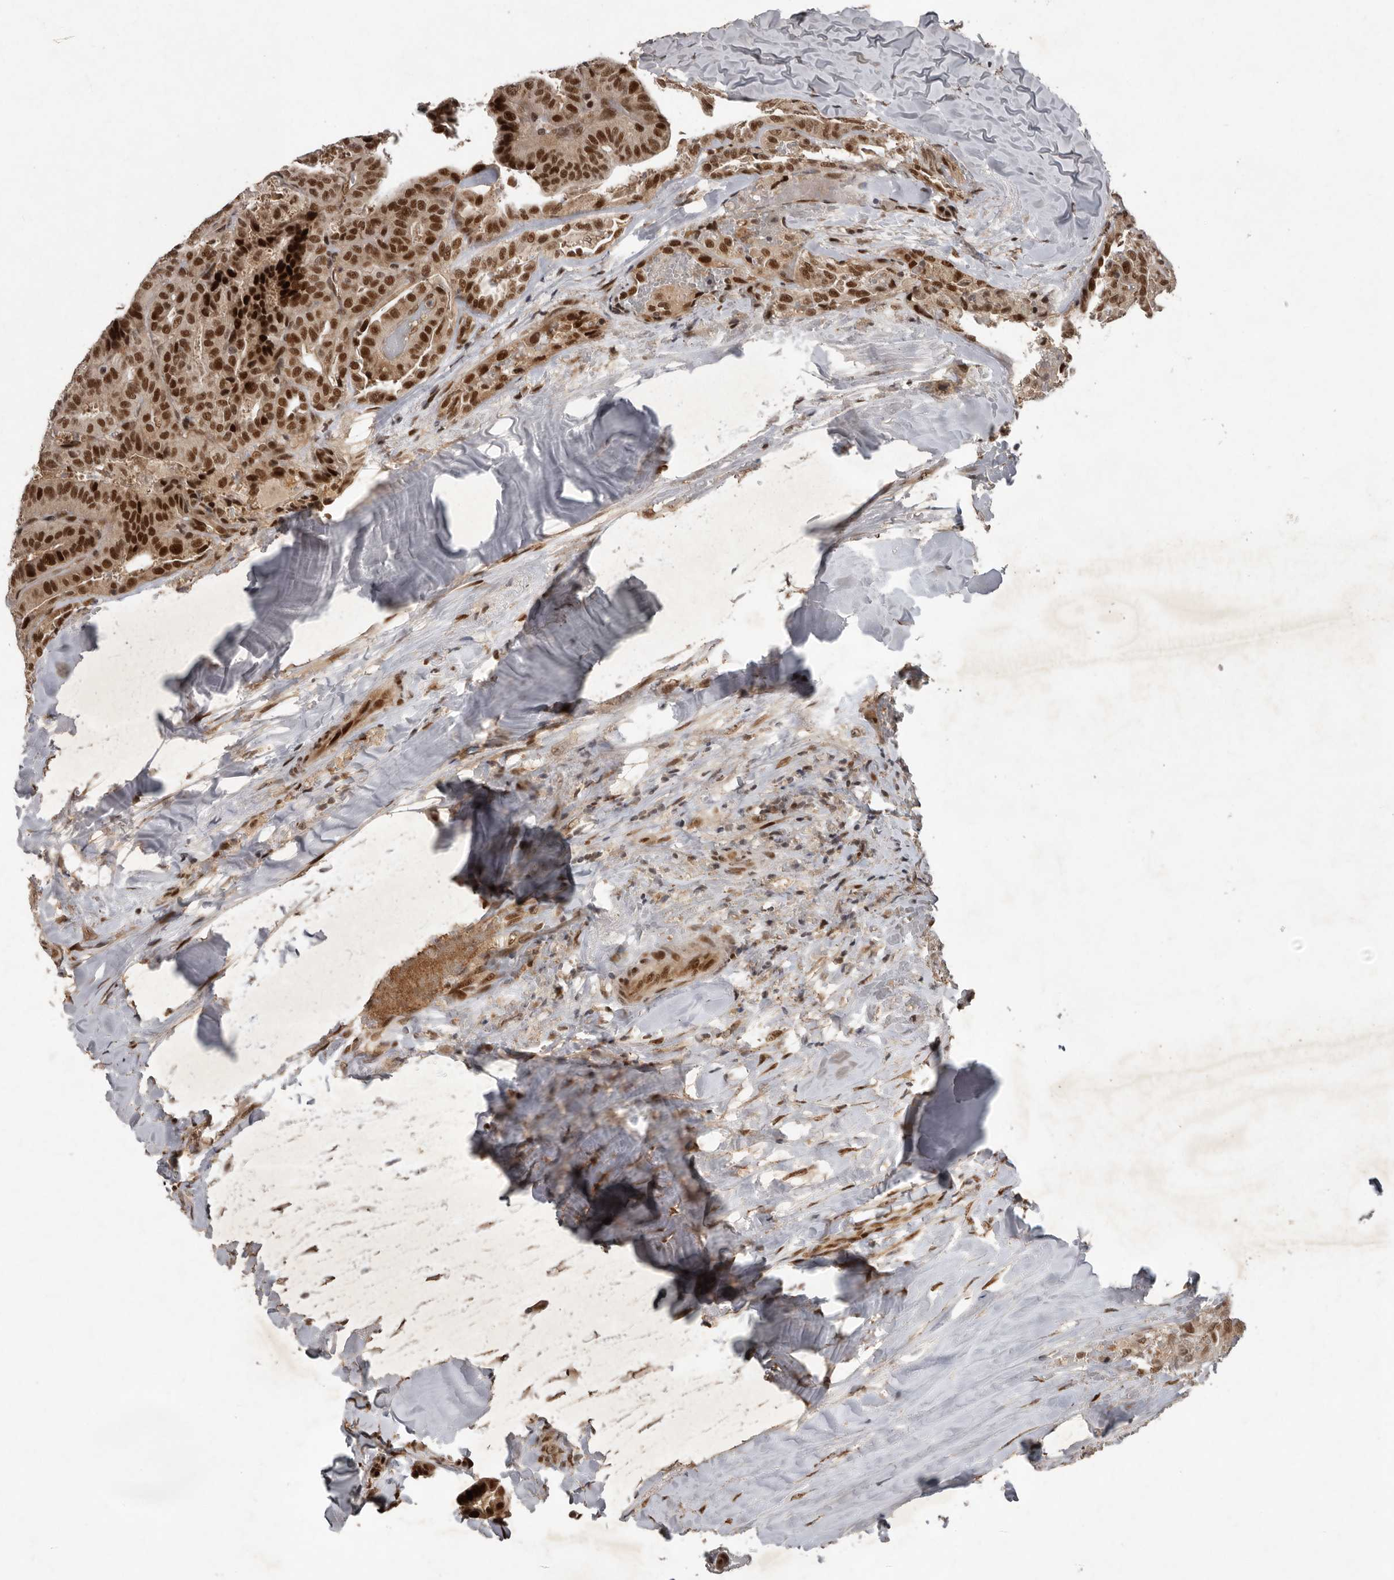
{"staining": {"intensity": "strong", "quantity": ">75%", "location": "cytoplasmic/membranous,nuclear"}, "tissue": "thyroid cancer", "cell_type": "Tumor cells", "image_type": "cancer", "snomed": [{"axis": "morphology", "description": "Papillary adenocarcinoma, NOS"}, {"axis": "topography", "description": "Thyroid gland"}], "caption": "Protein positivity by immunohistochemistry (IHC) shows strong cytoplasmic/membranous and nuclear staining in approximately >75% of tumor cells in thyroid cancer (papillary adenocarcinoma). (DAB (3,3'-diaminobenzidine) = brown stain, brightfield microscopy at high magnification).", "gene": "CDC27", "patient": {"sex": "male", "age": 77}}